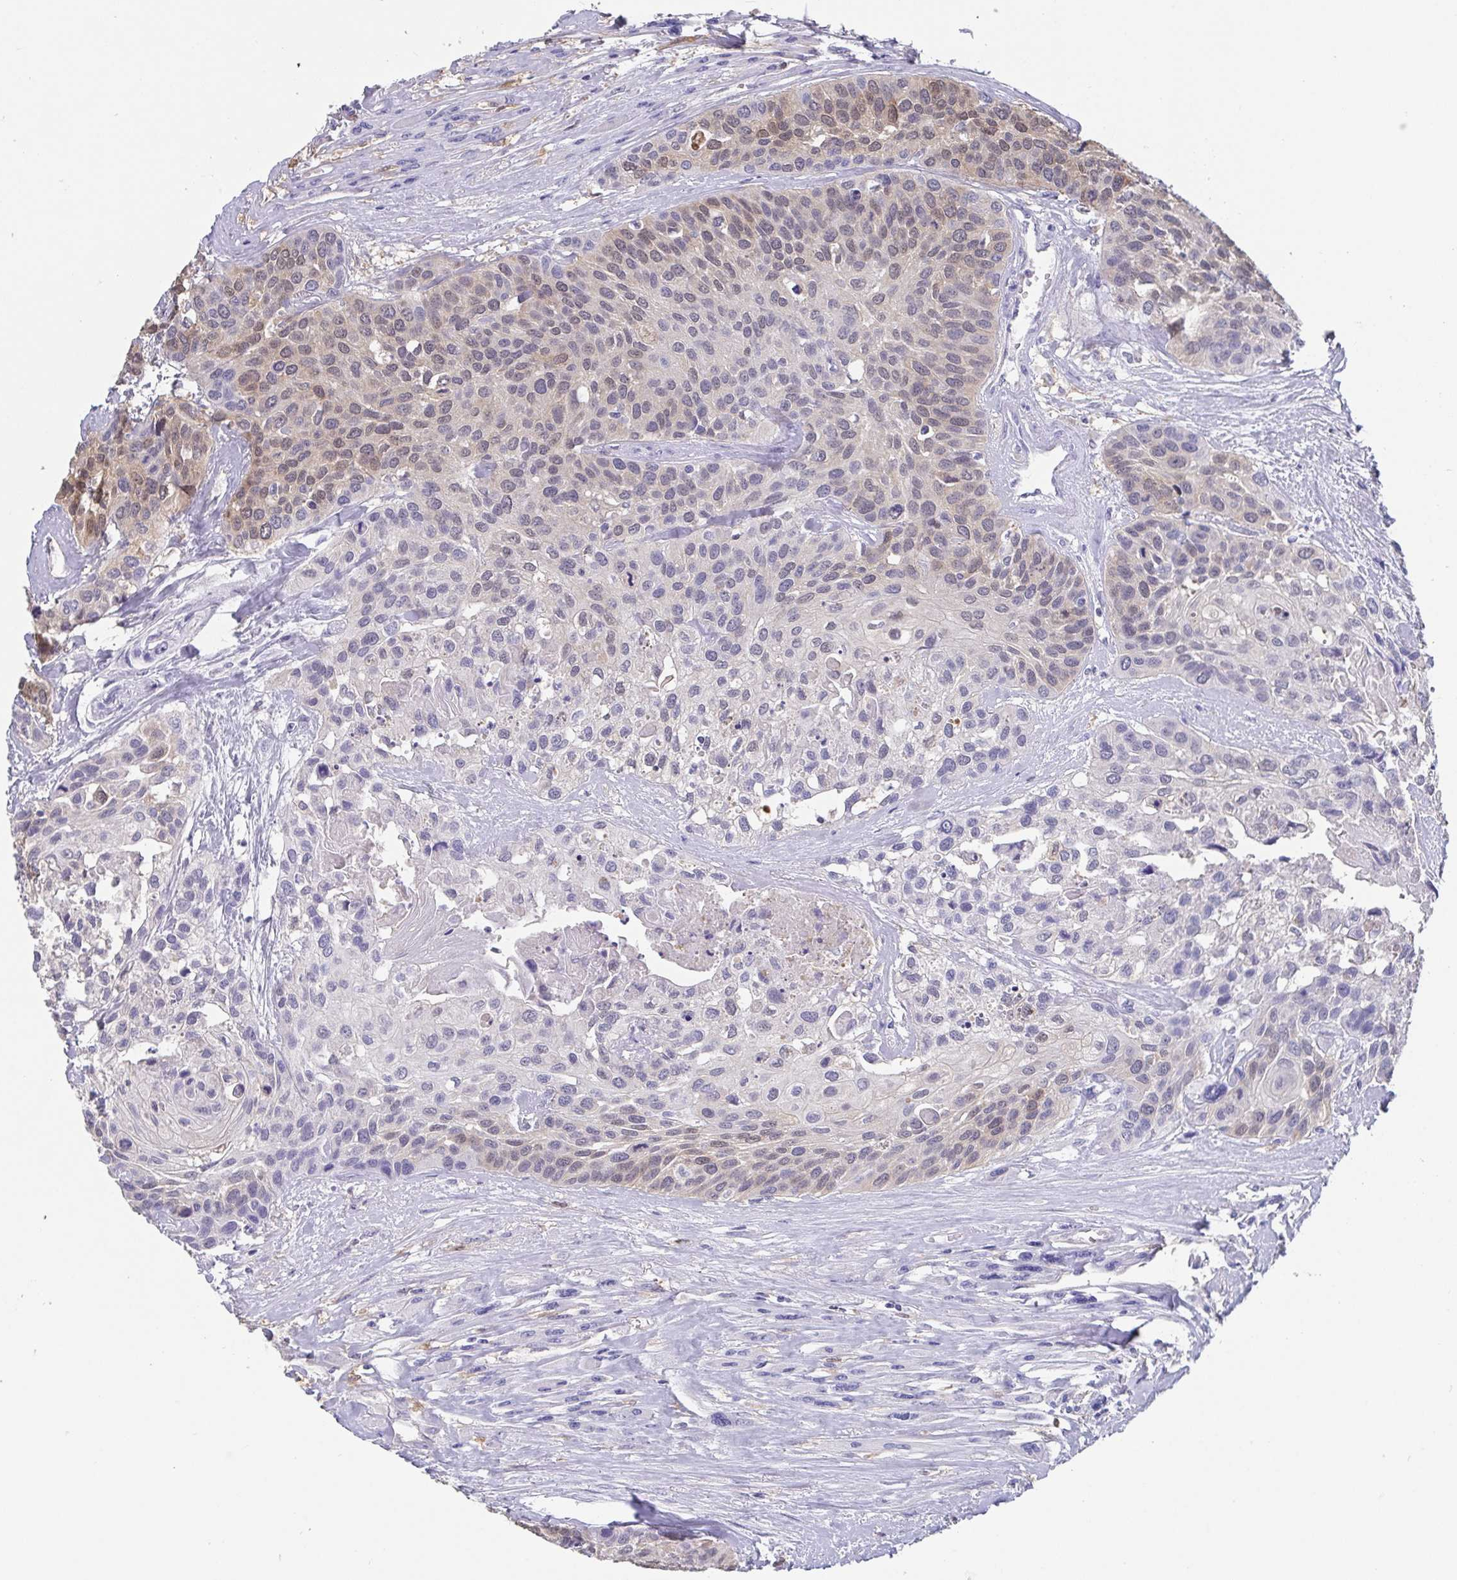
{"staining": {"intensity": "weak", "quantity": "25%-75%", "location": "cytoplasmic/membranous,nuclear"}, "tissue": "head and neck cancer", "cell_type": "Tumor cells", "image_type": "cancer", "snomed": [{"axis": "morphology", "description": "Squamous cell carcinoma, NOS"}, {"axis": "topography", "description": "Head-Neck"}], "caption": "Brown immunohistochemical staining in head and neck cancer exhibits weak cytoplasmic/membranous and nuclear staining in approximately 25%-75% of tumor cells.", "gene": "IDH1", "patient": {"sex": "female", "age": 50}}